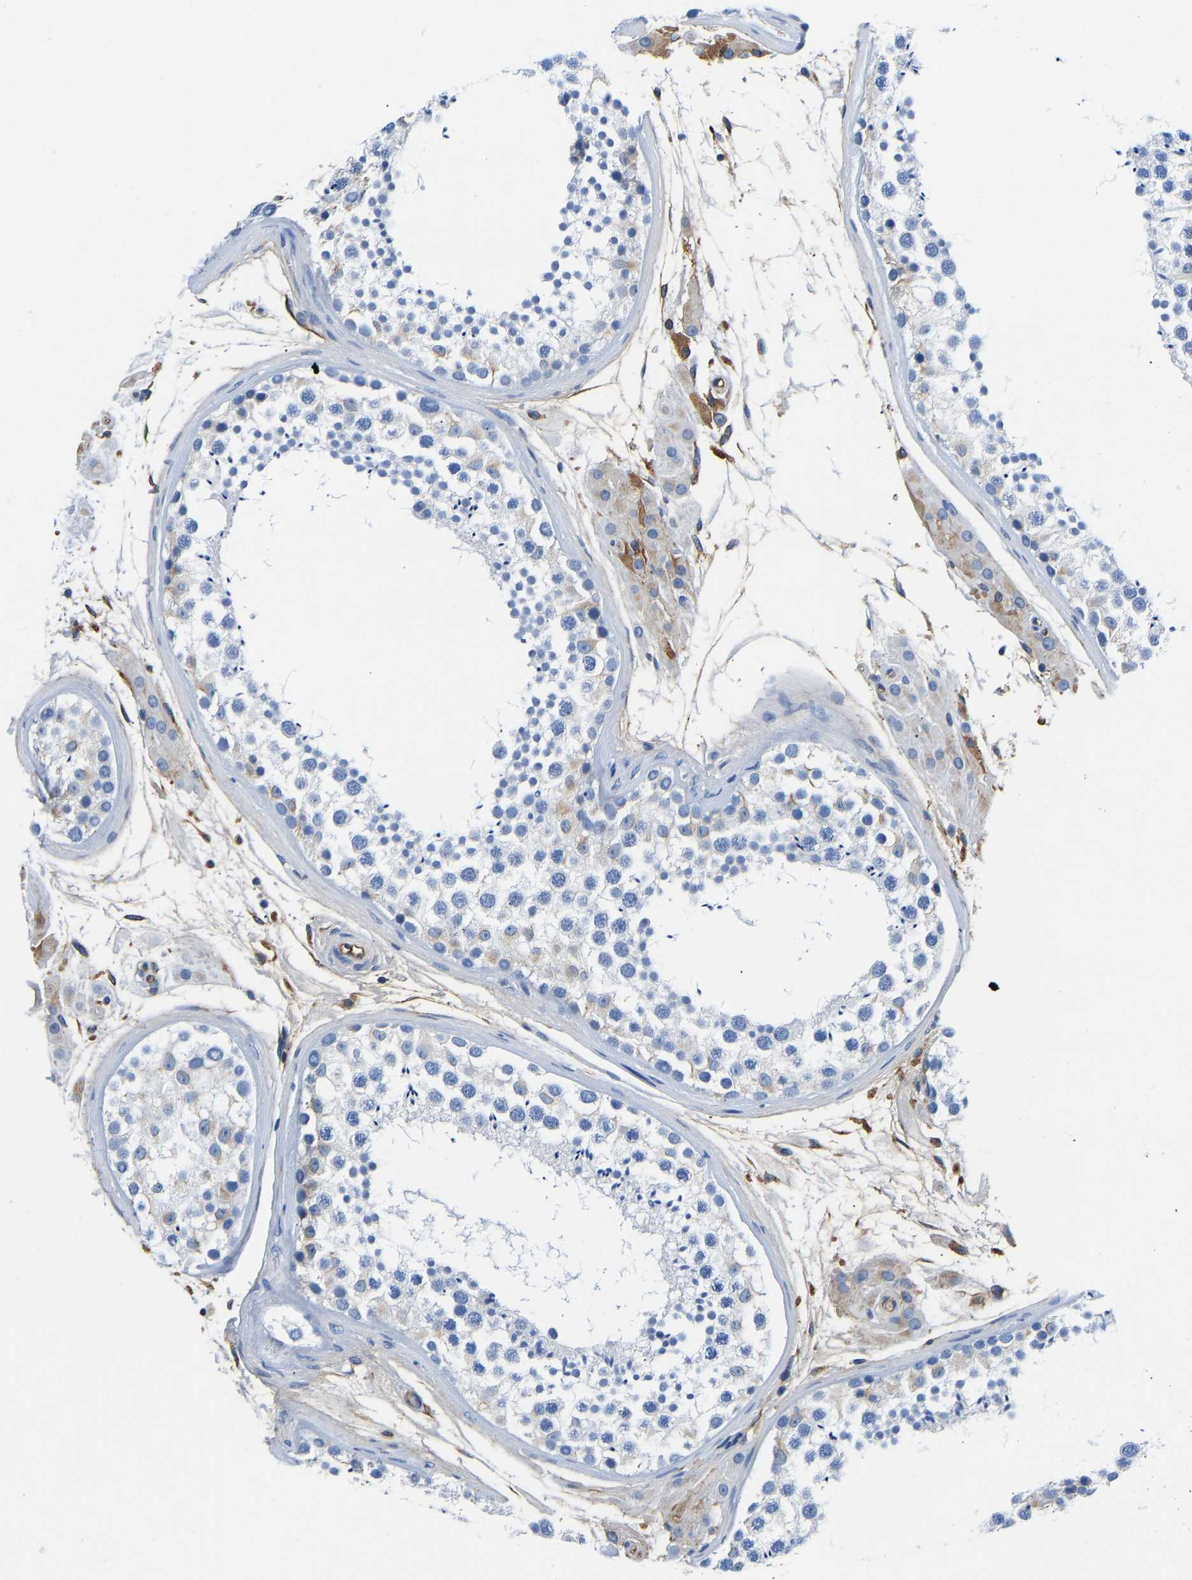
{"staining": {"intensity": "negative", "quantity": "none", "location": "none"}, "tissue": "testis", "cell_type": "Cells in seminiferous ducts", "image_type": "normal", "snomed": [{"axis": "morphology", "description": "Normal tissue, NOS"}, {"axis": "topography", "description": "Testis"}], "caption": "IHC histopathology image of normal testis: testis stained with DAB (3,3'-diaminobenzidine) exhibits no significant protein staining in cells in seminiferous ducts.", "gene": "HSPG2", "patient": {"sex": "male", "age": 46}}